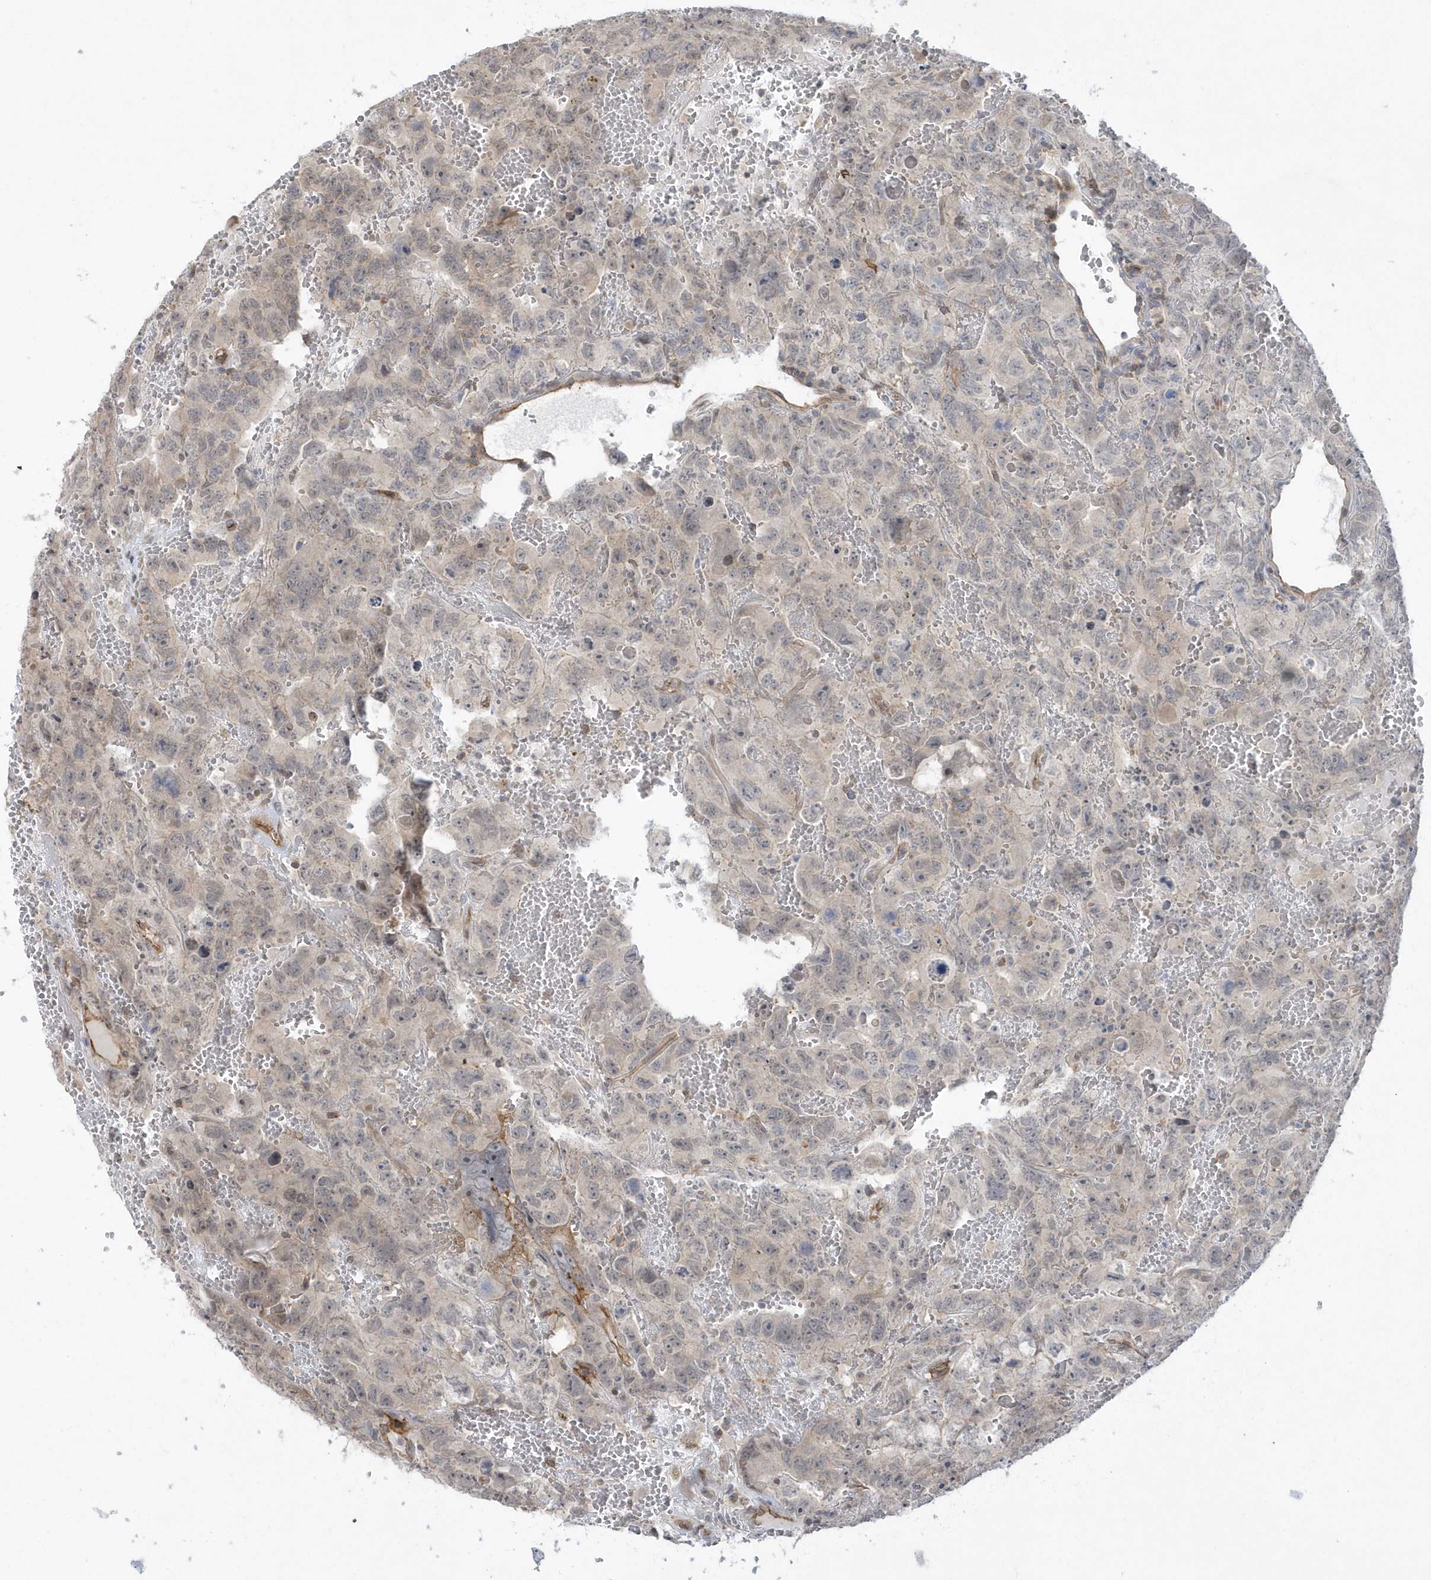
{"staining": {"intensity": "weak", "quantity": "<25%", "location": "cytoplasmic/membranous"}, "tissue": "testis cancer", "cell_type": "Tumor cells", "image_type": "cancer", "snomed": [{"axis": "morphology", "description": "Carcinoma, Embryonal, NOS"}, {"axis": "topography", "description": "Testis"}], "caption": "Testis cancer (embryonal carcinoma) was stained to show a protein in brown. There is no significant staining in tumor cells.", "gene": "CRIP3", "patient": {"sex": "male", "age": 45}}